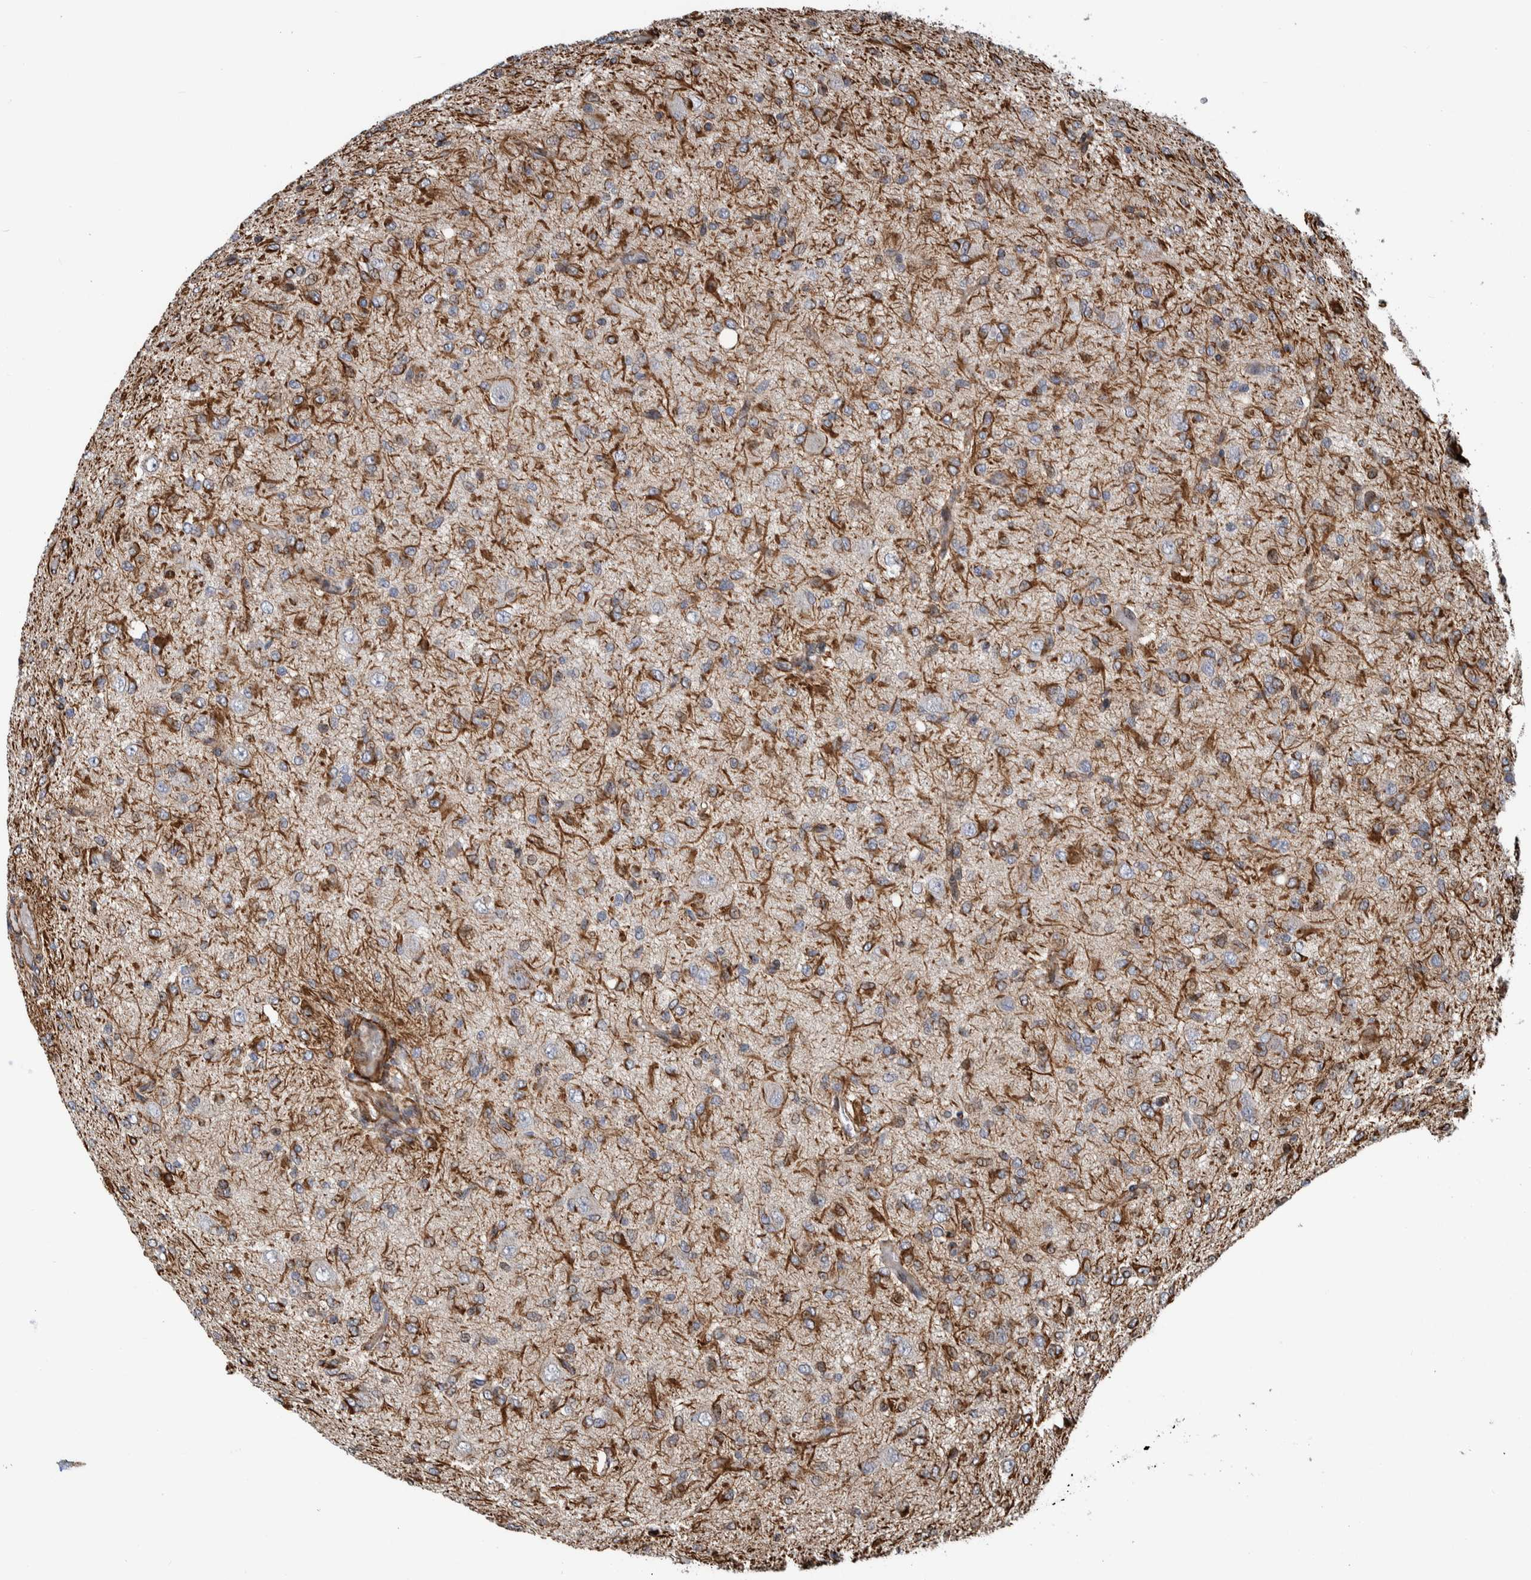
{"staining": {"intensity": "moderate", "quantity": "25%-75%", "location": "cytoplasmic/membranous"}, "tissue": "glioma", "cell_type": "Tumor cells", "image_type": "cancer", "snomed": [{"axis": "morphology", "description": "Glioma, malignant, High grade"}, {"axis": "topography", "description": "Brain"}], "caption": "Protein expression analysis of malignant glioma (high-grade) reveals moderate cytoplasmic/membranous staining in about 25%-75% of tumor cells.", "gene": "CCDC57", "patient": {"sex": "female", "age": 59}}